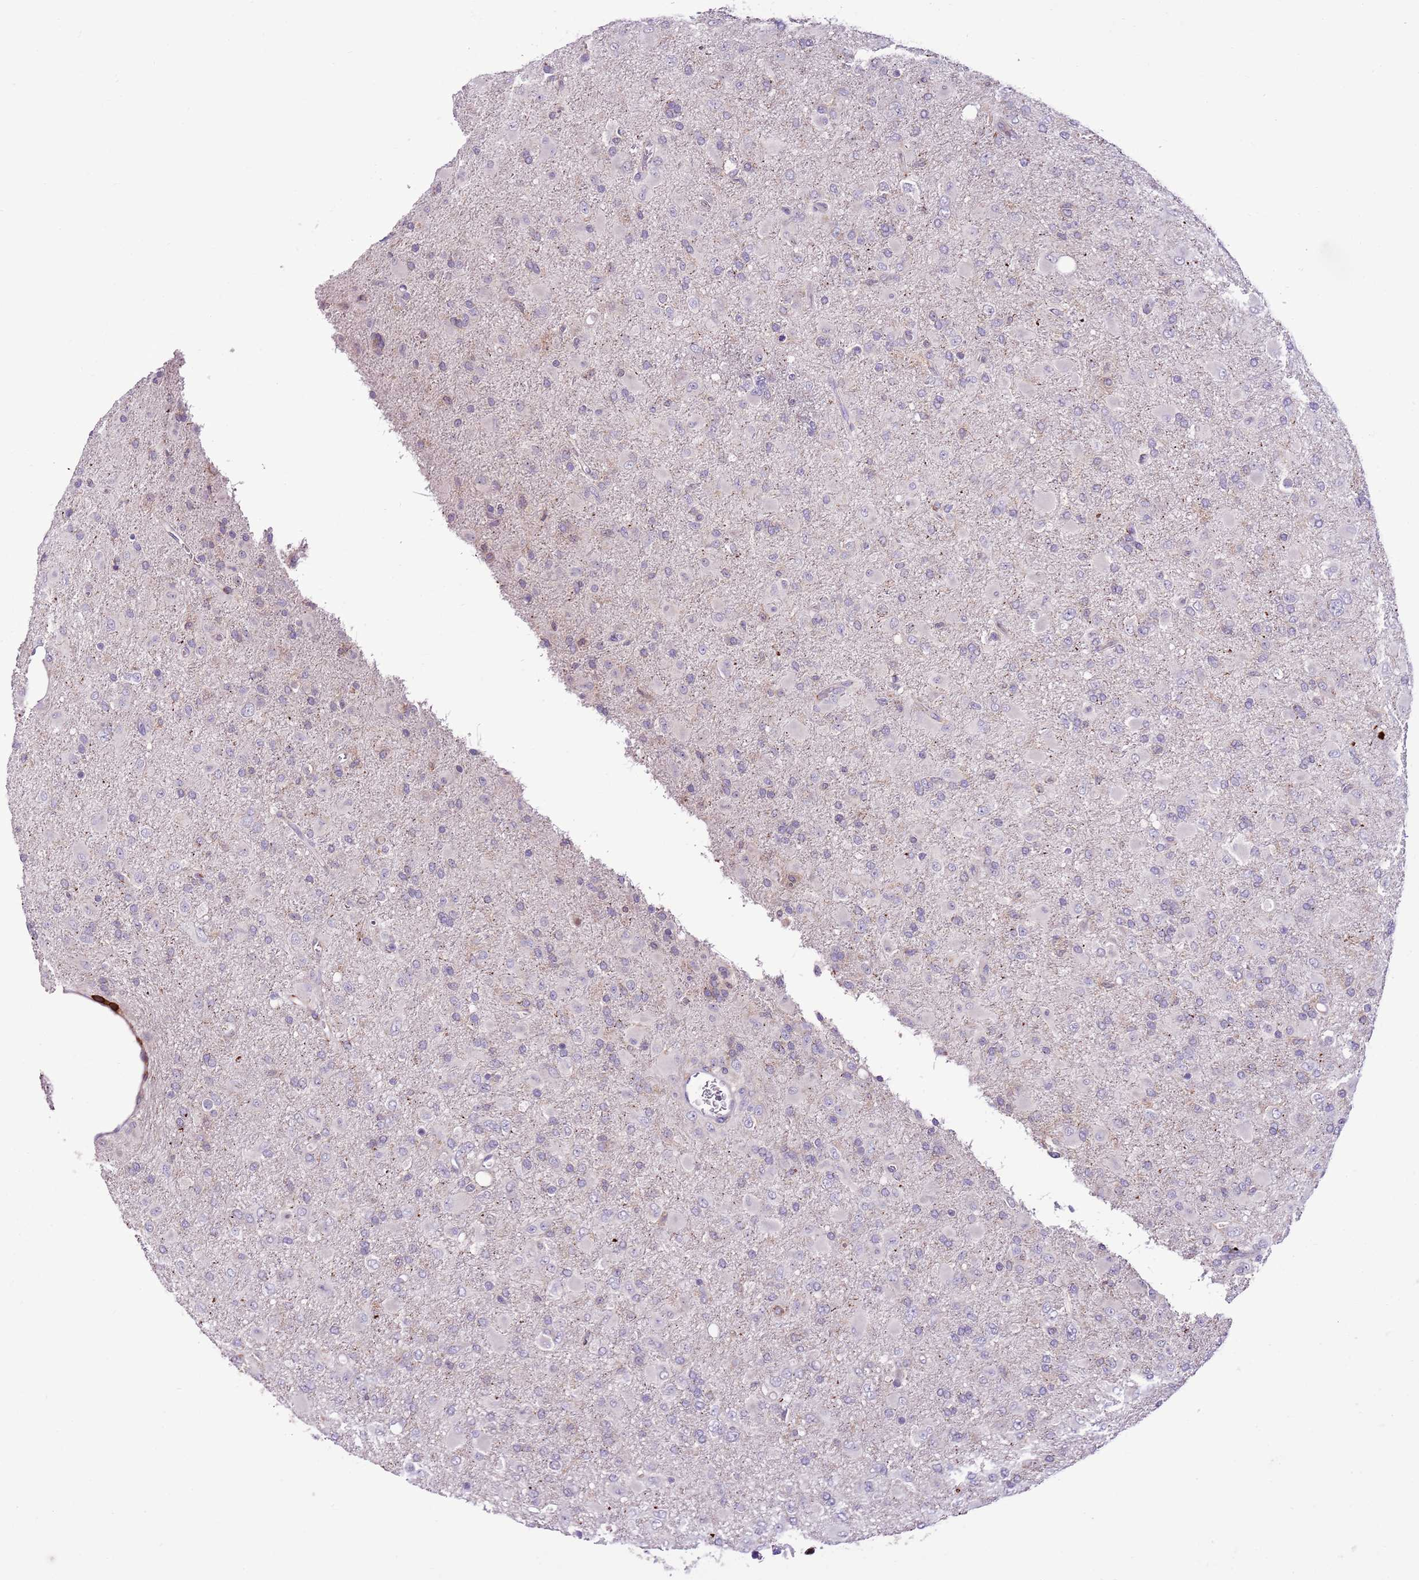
{"staining": {"intensity": "negative", "quantity": "none", "location": "none"}, "tissue": "glioma", "cell_type": "Tumor cells", "image_type": "cancer", "snomed": [{"axis": "morphology", "description": "Glioma, malignant, Low grade"}, {"axis": "topography", "description": "Brain"}], "caption": "Tumor cells are negative for protein expression in human malignant glioma (low-grade).", "gene": "ZSWIM1", "patient": {"sex": "male", "age": 65}}